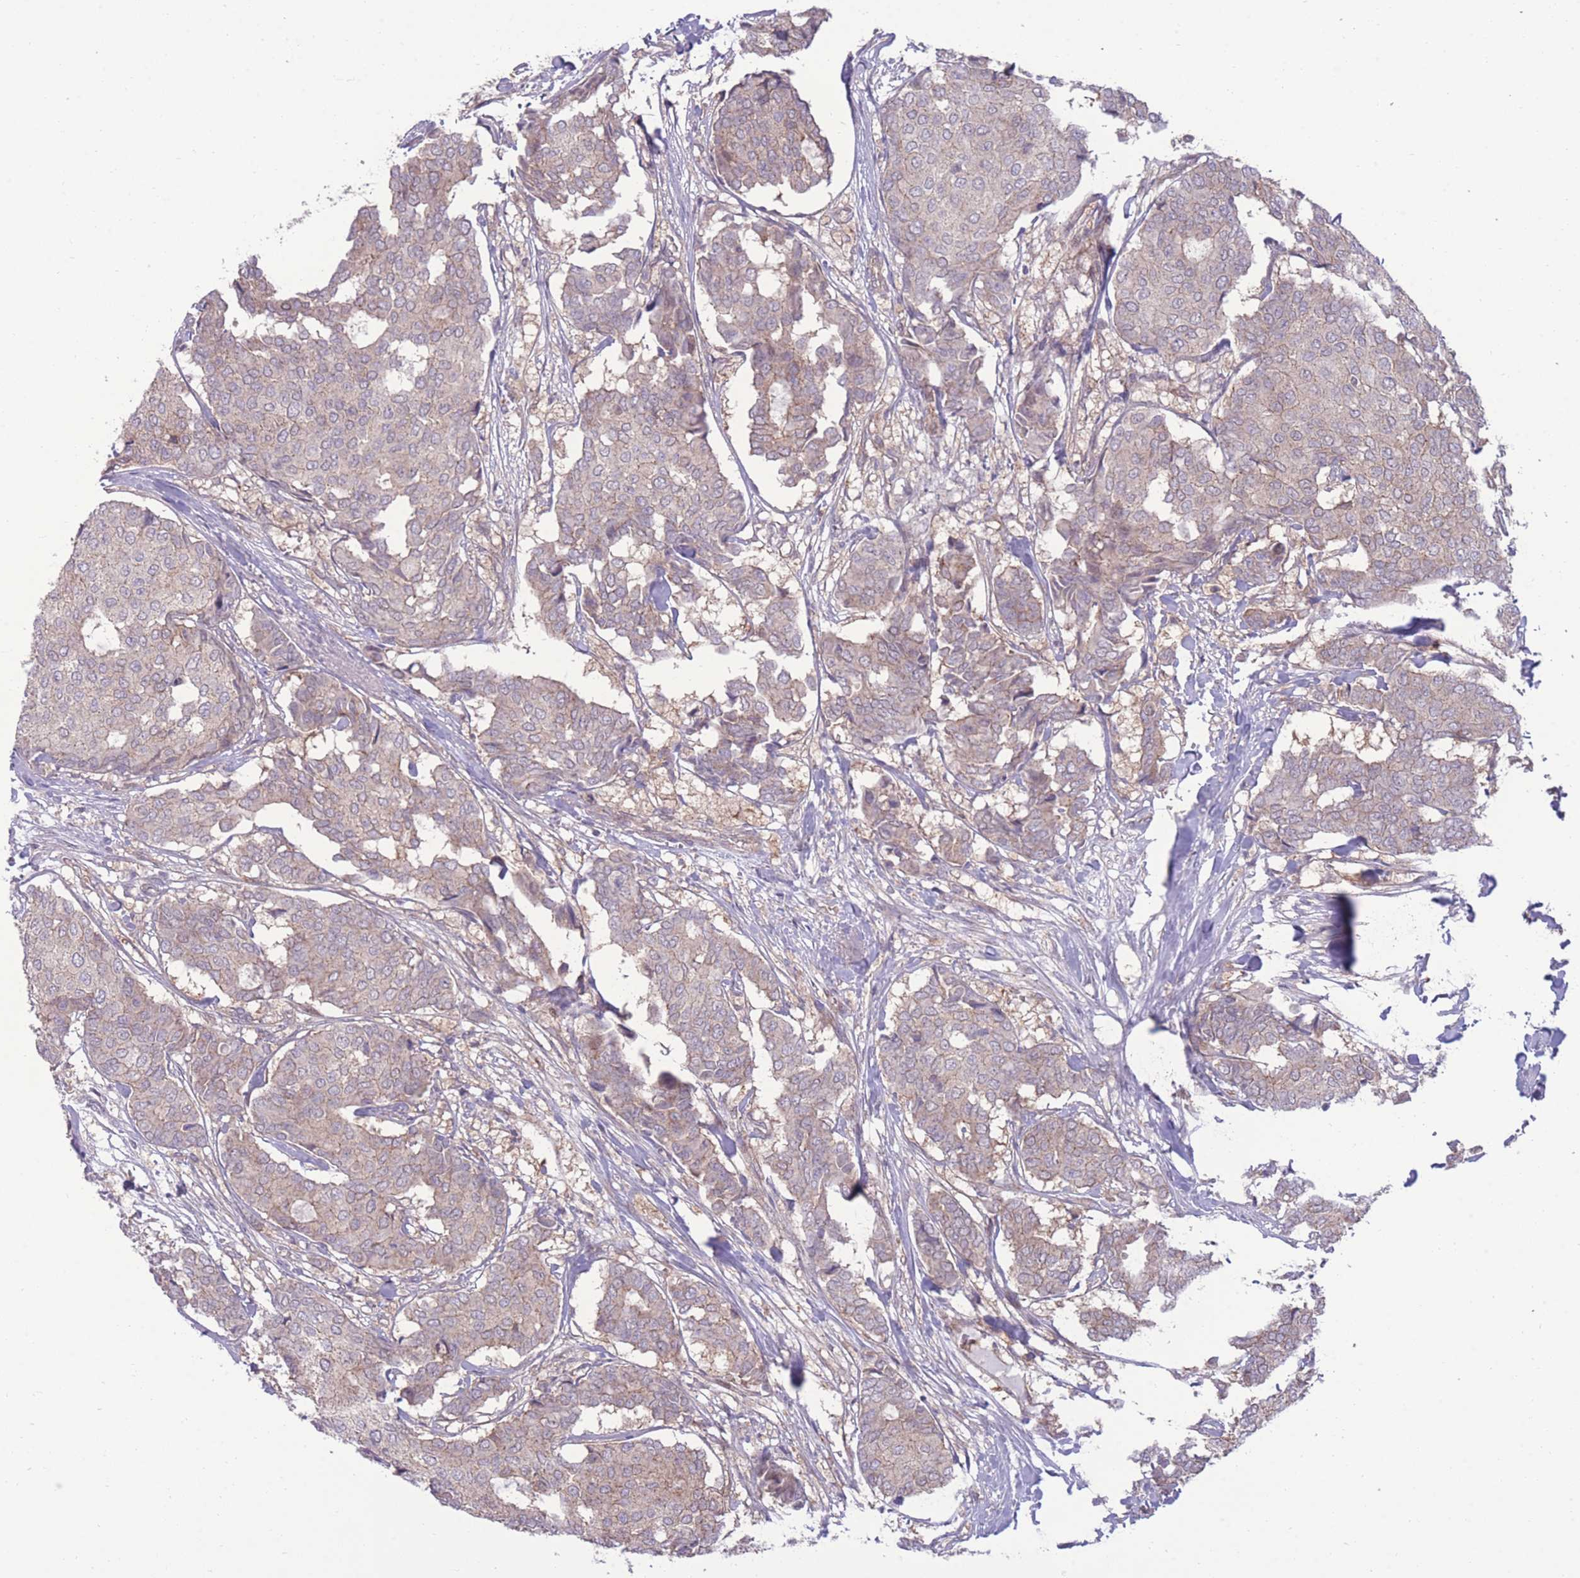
{"staining": {"intensity": "weak", "quantity": "<25%", "location": "cytoplasmic/membranous"}, "tissue": "breast cancer", "cell_type": "Tumor cells", "image_type": "cancer", "snomed": [{"axis": "morphology", "description": "Duct carcinoma"}, {"axis": "topography", "description": "Breast"}], "caption": "Micrograph shows no significant protein expression in tumor cells of intraductal carcinoma (breast).", "gene": "RIC8A", "patient": {"sex": "female", "age": 75}}